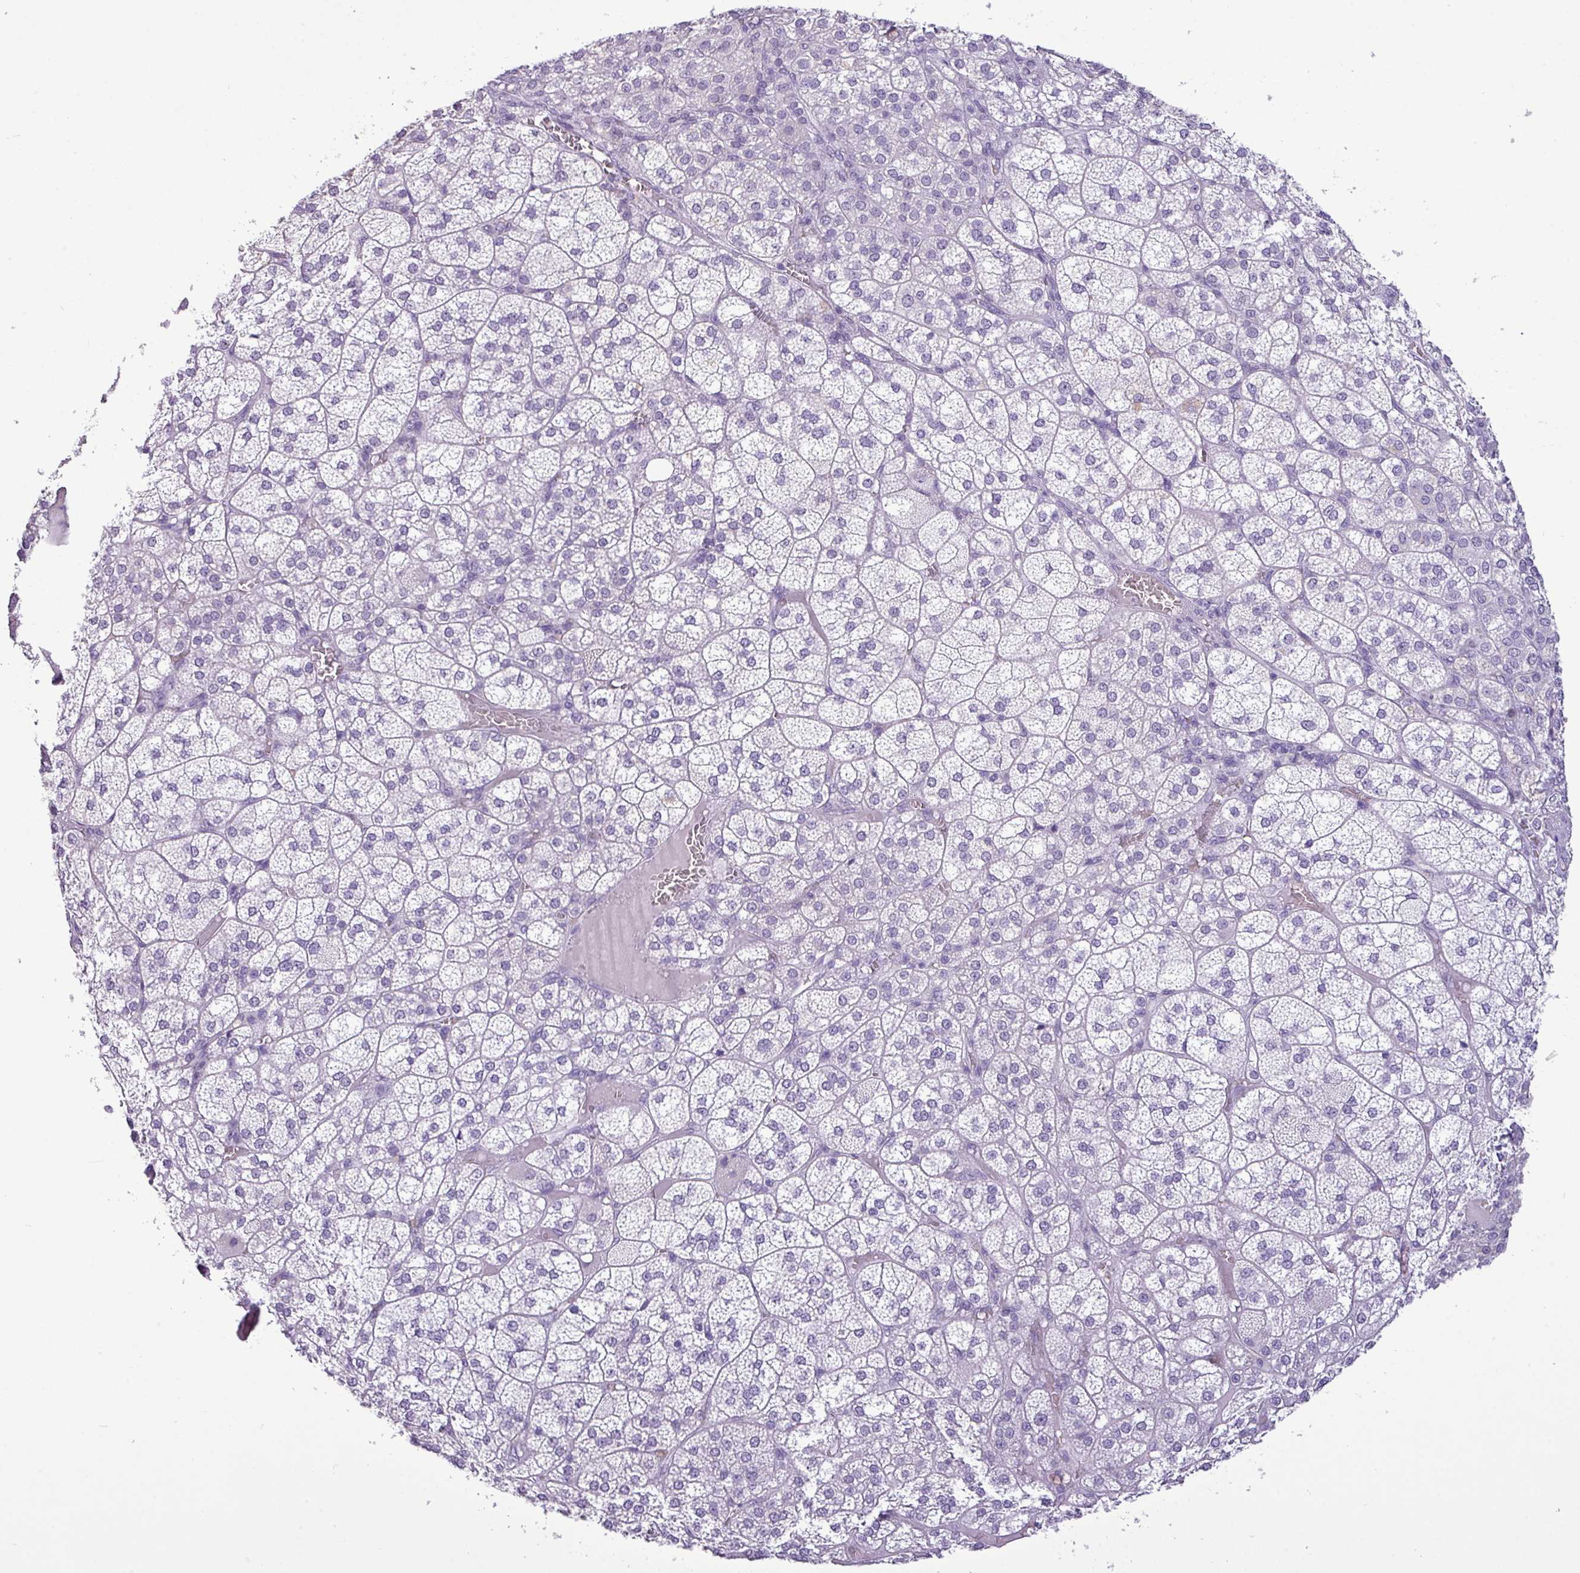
{"staining": {"intensity": "negative", "quantity": "none", "location": "none"}, "tissue": "adrenal gland", "cell_type": "Glandular cells", "image_type": "normal", "snomed": [{"axis": "morphology", "description": "Normal tissue, NOS"}, {"axis": "topography", "description": "Adrenal gland"}], "caption": "This micrograph is of normal adrenal gland stained with immunohistochemistry (IHC) to label a protein in brown with the nuclei are counter-stained blue. There is no staining in glandular cells.", "gene": "TMEM91", "patient": {"sex": "female", "age": 60}}